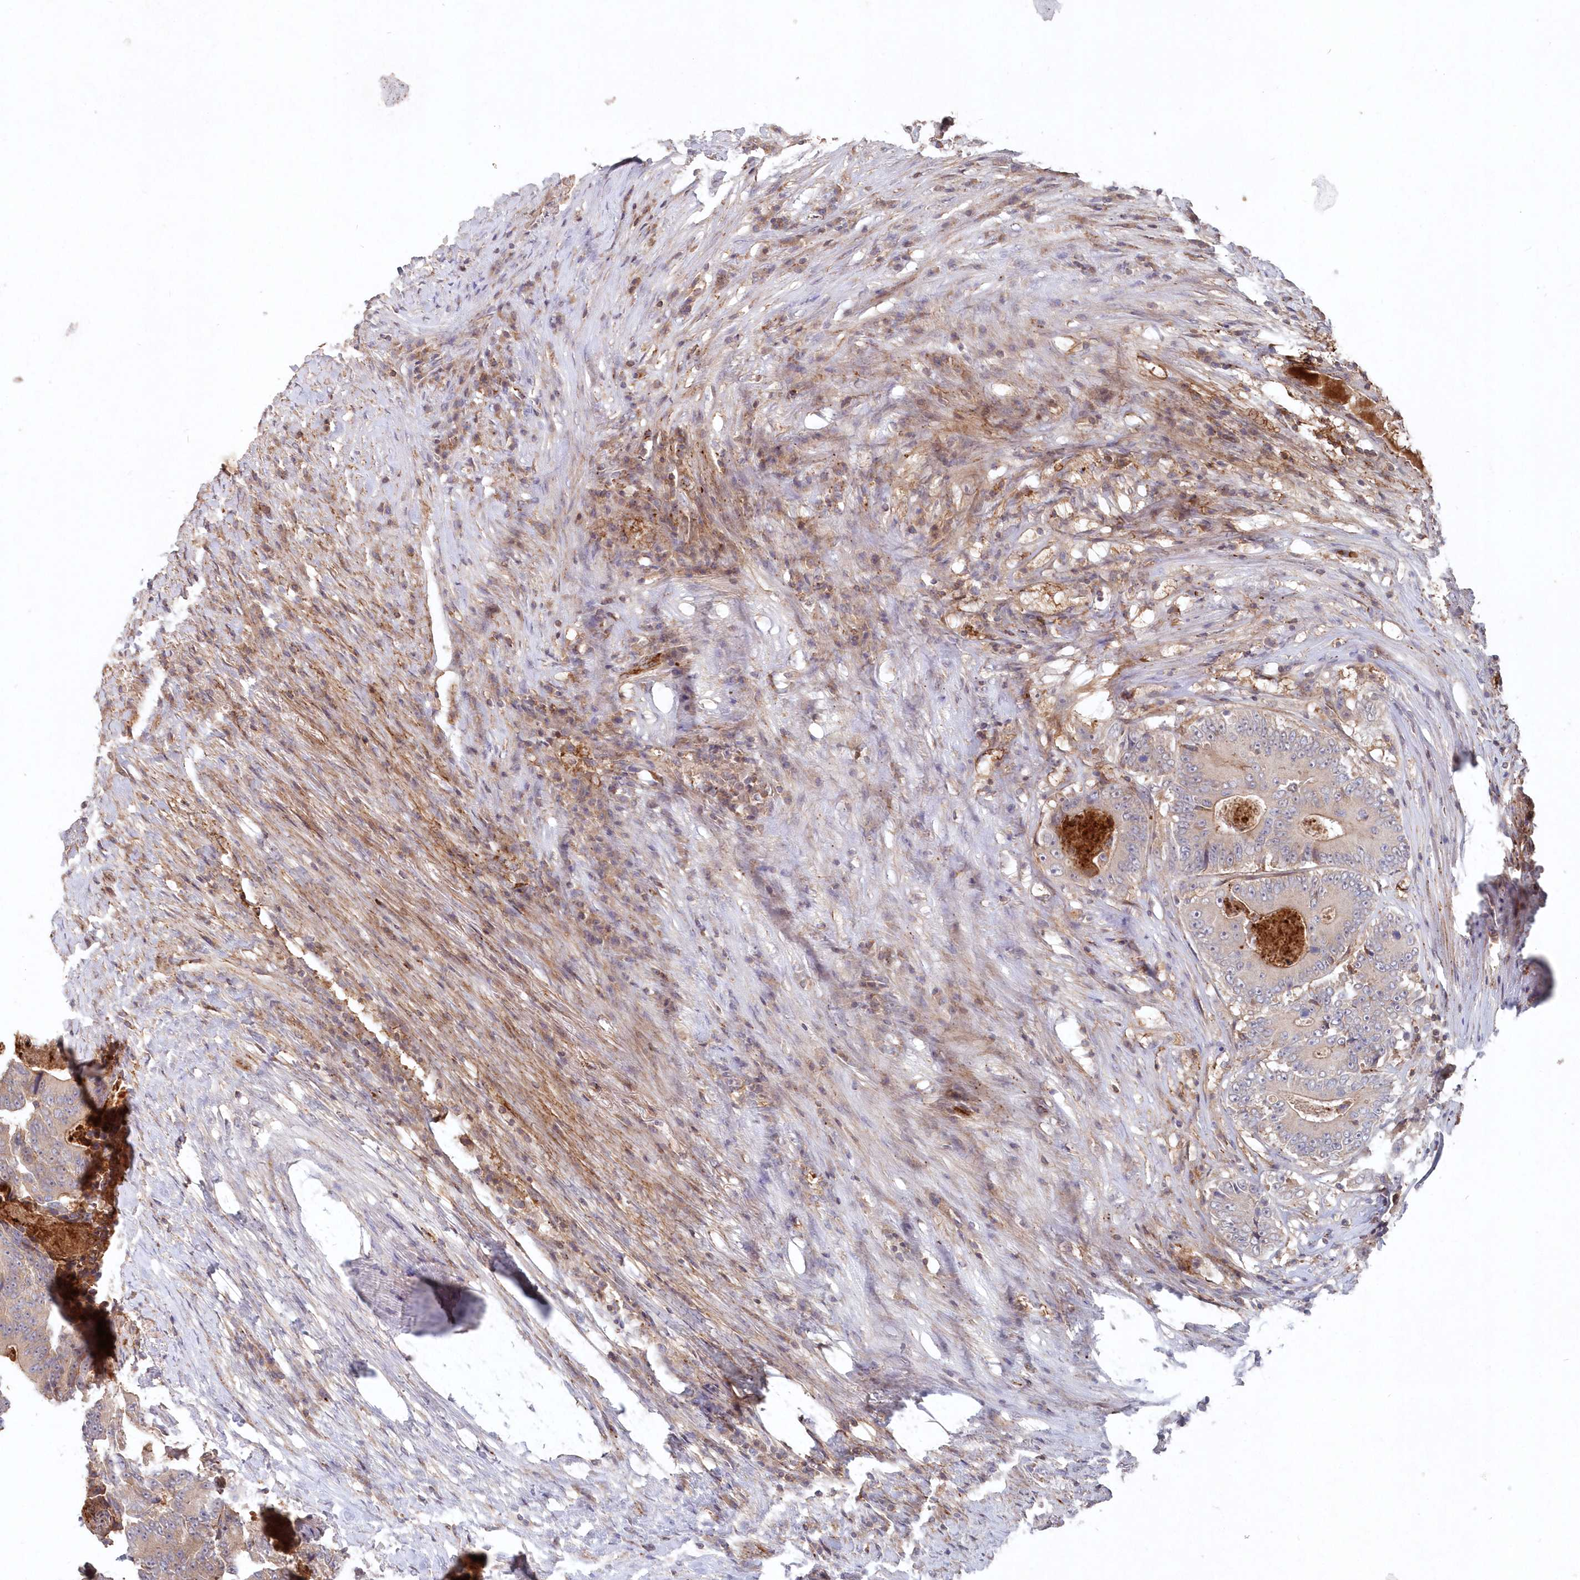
{"staining": {"intensity": "negative", "quantity": "none", "location": "none"}, "tissue": "colorectal cancer", "cell_type": "Tumor cells", "image_type": "cancer", "snomed": [{"axis": "morphology", "description": "Adenocarcinoma, NOS"}, {"axis": "topography", "description": "Colon"}], "caption": "Colorectal cancer was stained to show a protein in brown. There is no significant expression in tumor cells.", "gene": "ABHD14B", "patient": {"sex": "male", "age": 83}}